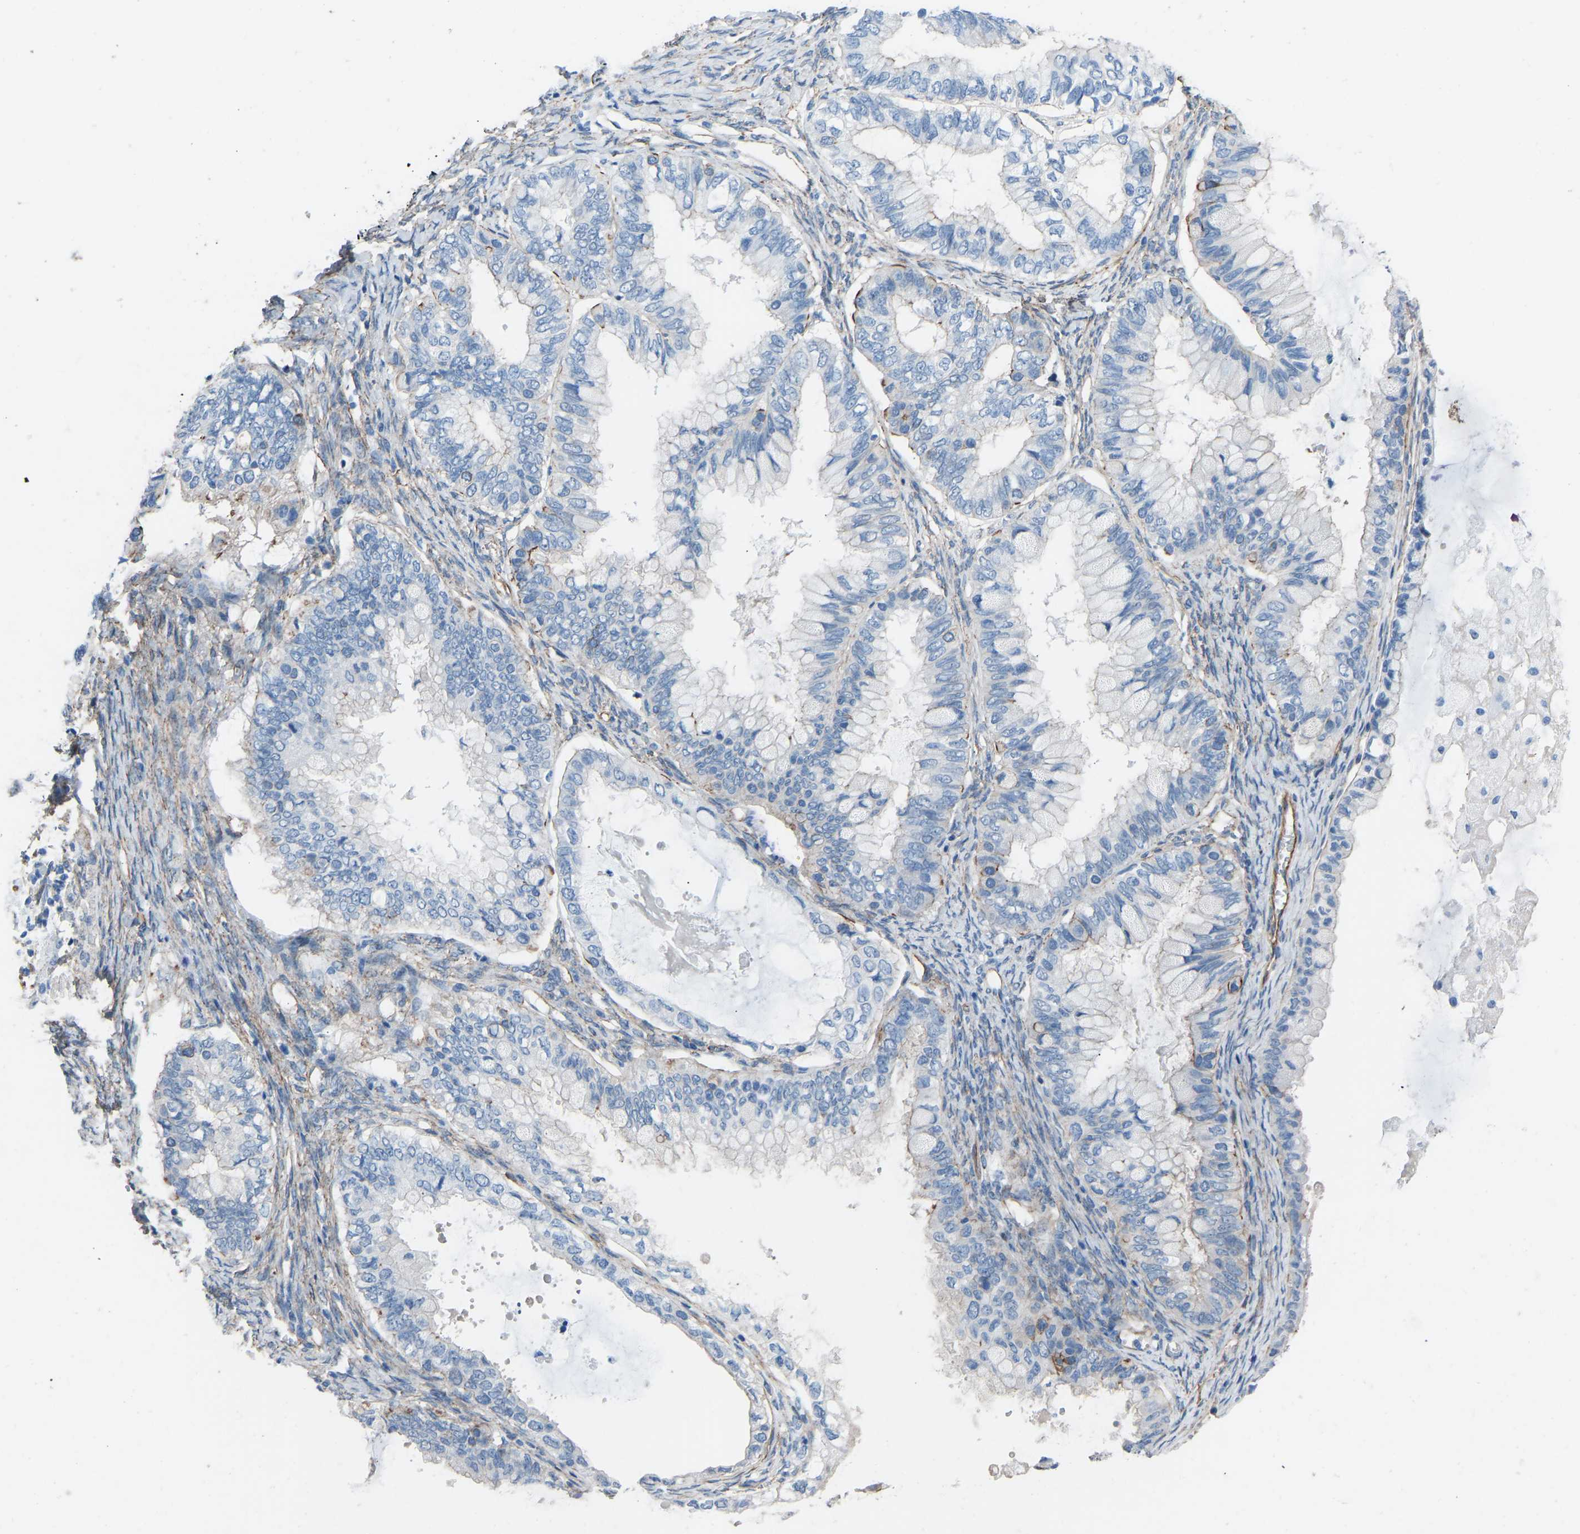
{"staining": {"intensity": "negative", "quantity": "none", "location": "none"}, "tissue": "ovarian cancer", "cell_type": "Tumor cells", "image_type": "cancer", "snomed": [{"axis": "morphology", "description": "Cystadenocarcinoma, mucinous, NOS"}, {"axis": "topography", "description": "Ovary"}], "caption": "Immunohistochemical staining of human mucinous cystadenocarcinoma (ovarian) shows no significant positivity in tumor cells. (IHC, brightfield microscopy, high magnification).", "gene": "MYH10", "patient": {"sex": "female", "age": 80}}